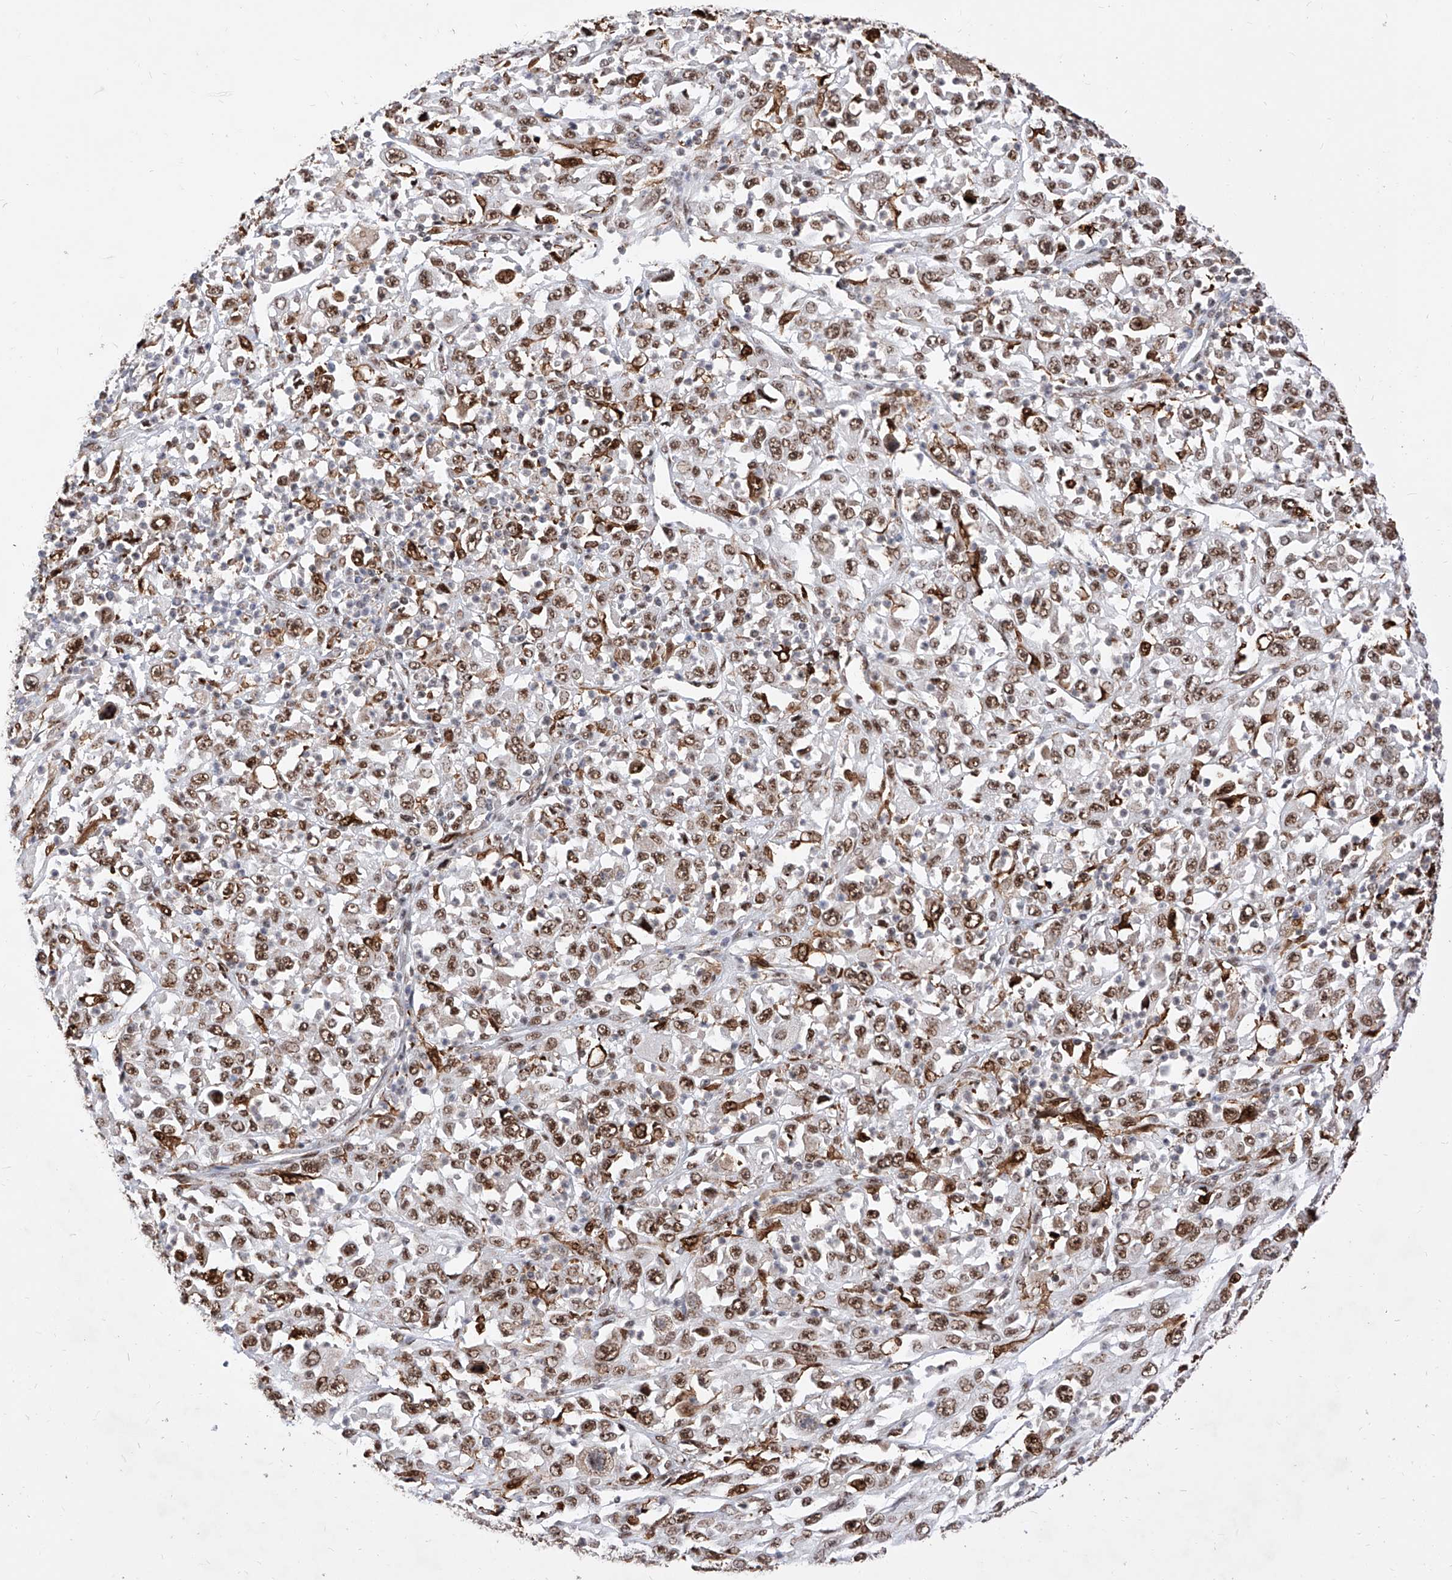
{"staining": {"intensity": "moderate", "quantity": ">75%", "location": "nuclear"}, "tissue": "melanoma", "cell_type": "Tumor cells", "image_type": "cancer", "snomed": [{"axis": "morphology", "description": "Malignant melanoma, Metastatic site"}, {"axis": "topography", "description": "Skin"}], "caption": "Immunohistochemical staining of human malignant melanoma (metastatic site) exhibits medium levels of moderate nuclear staining in approximately >75% of tumor cells.", "gene": "PHF5A", "patient": {"sex": "female", "age": 56}}